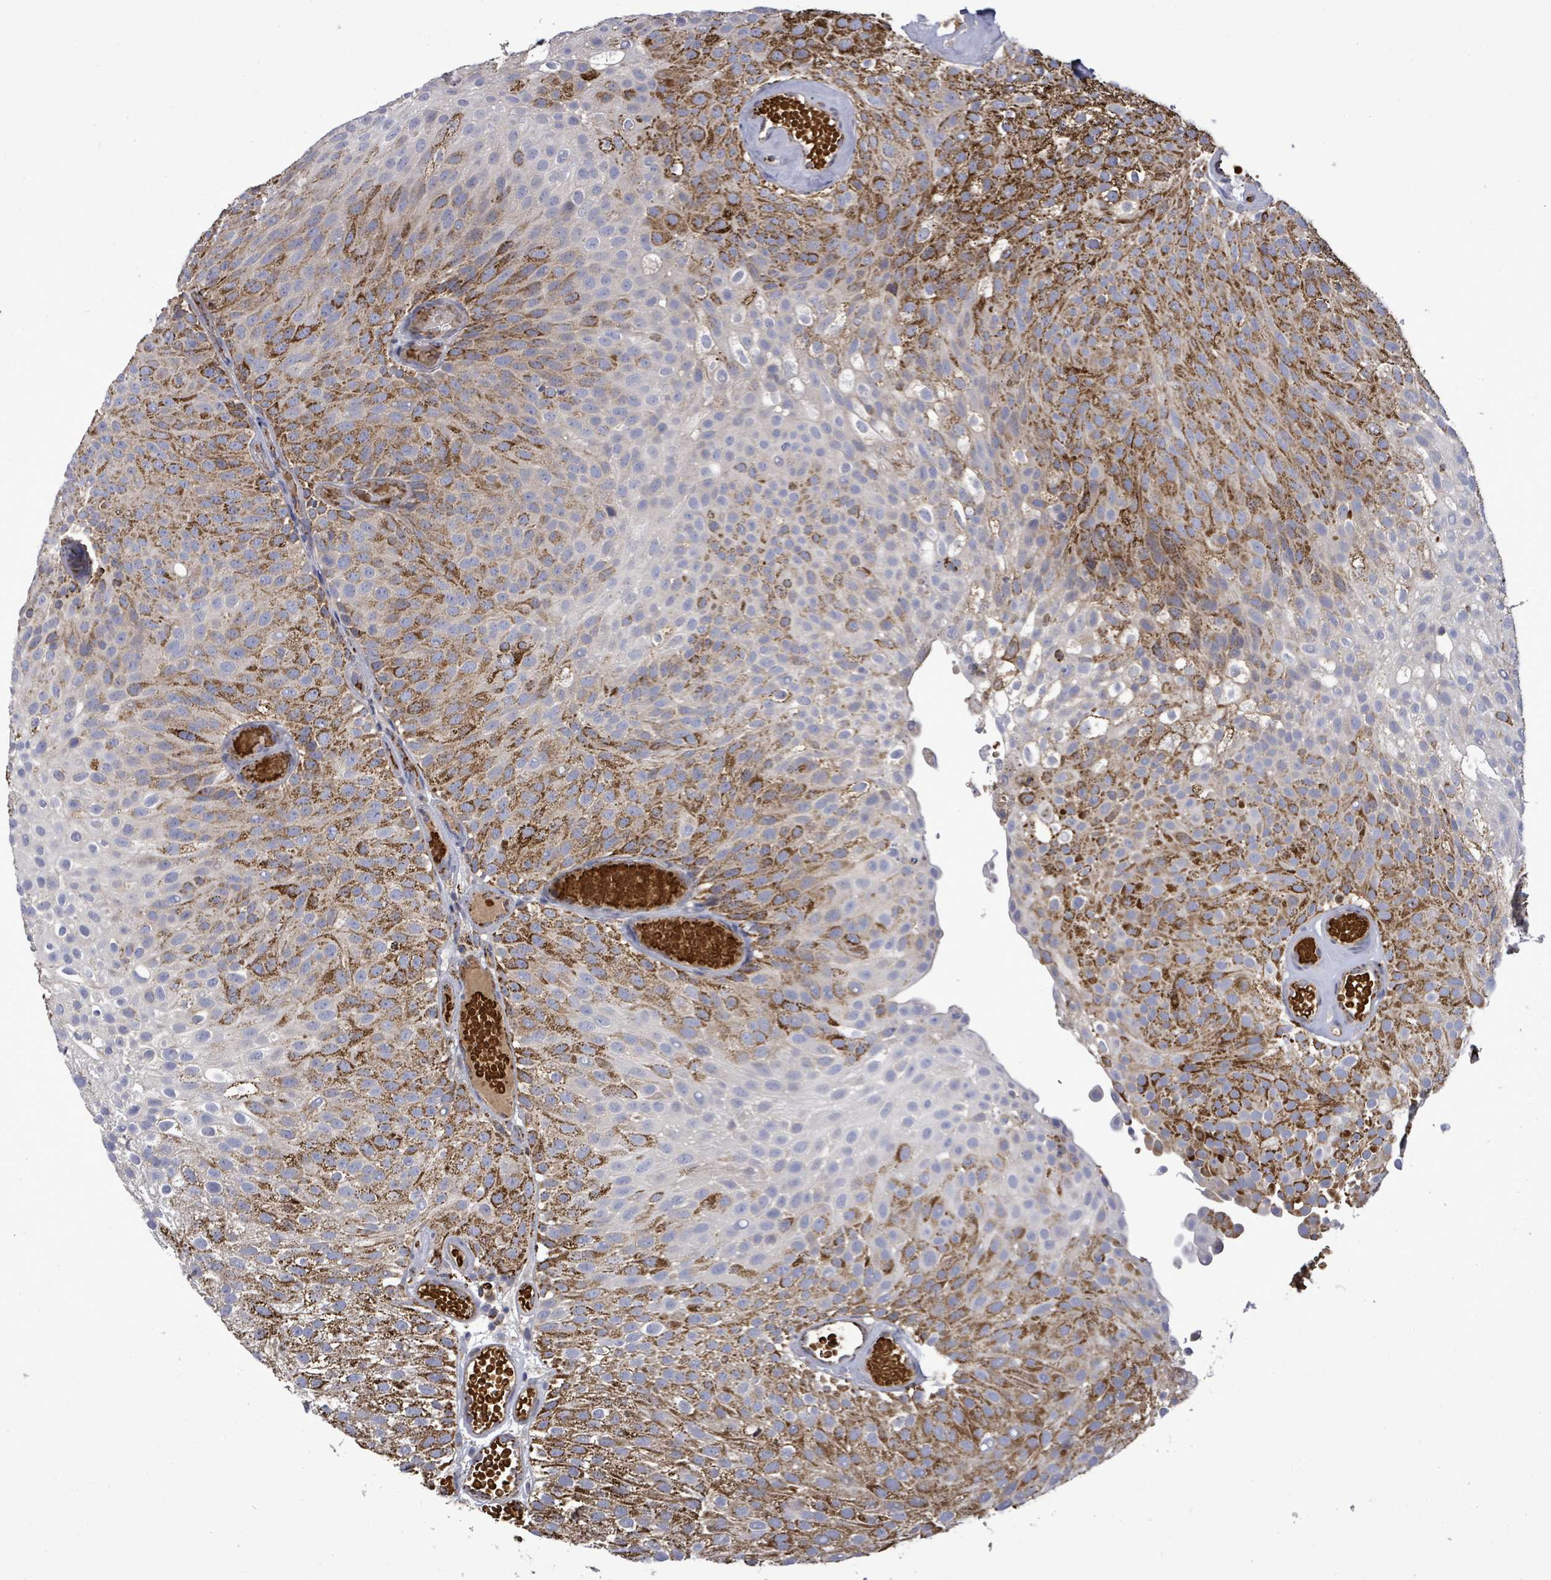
{"staining": {"intensity": "strong", "quantity": "25%-75%", "location": "cytoplasmic/membranous"}, "tissue": "urothelial cancer", "cell_type": "Tumor cells", "image_type": "cancer", "snomed": [{"axis": "morphology", "description": "Urothelial carcinoma, Low grade"}, {"axis": "topography", "description": "Urinary bladder"}], "caption": "Brown immunohistochemical staining in urothelial carcinoma (low-grade) demonstrates strong cytoplasmic/membranous expression in about 25%-75% of tumor cells.", "gene": "MTMR12", "patient": {"sex": "male", "age": 78}}